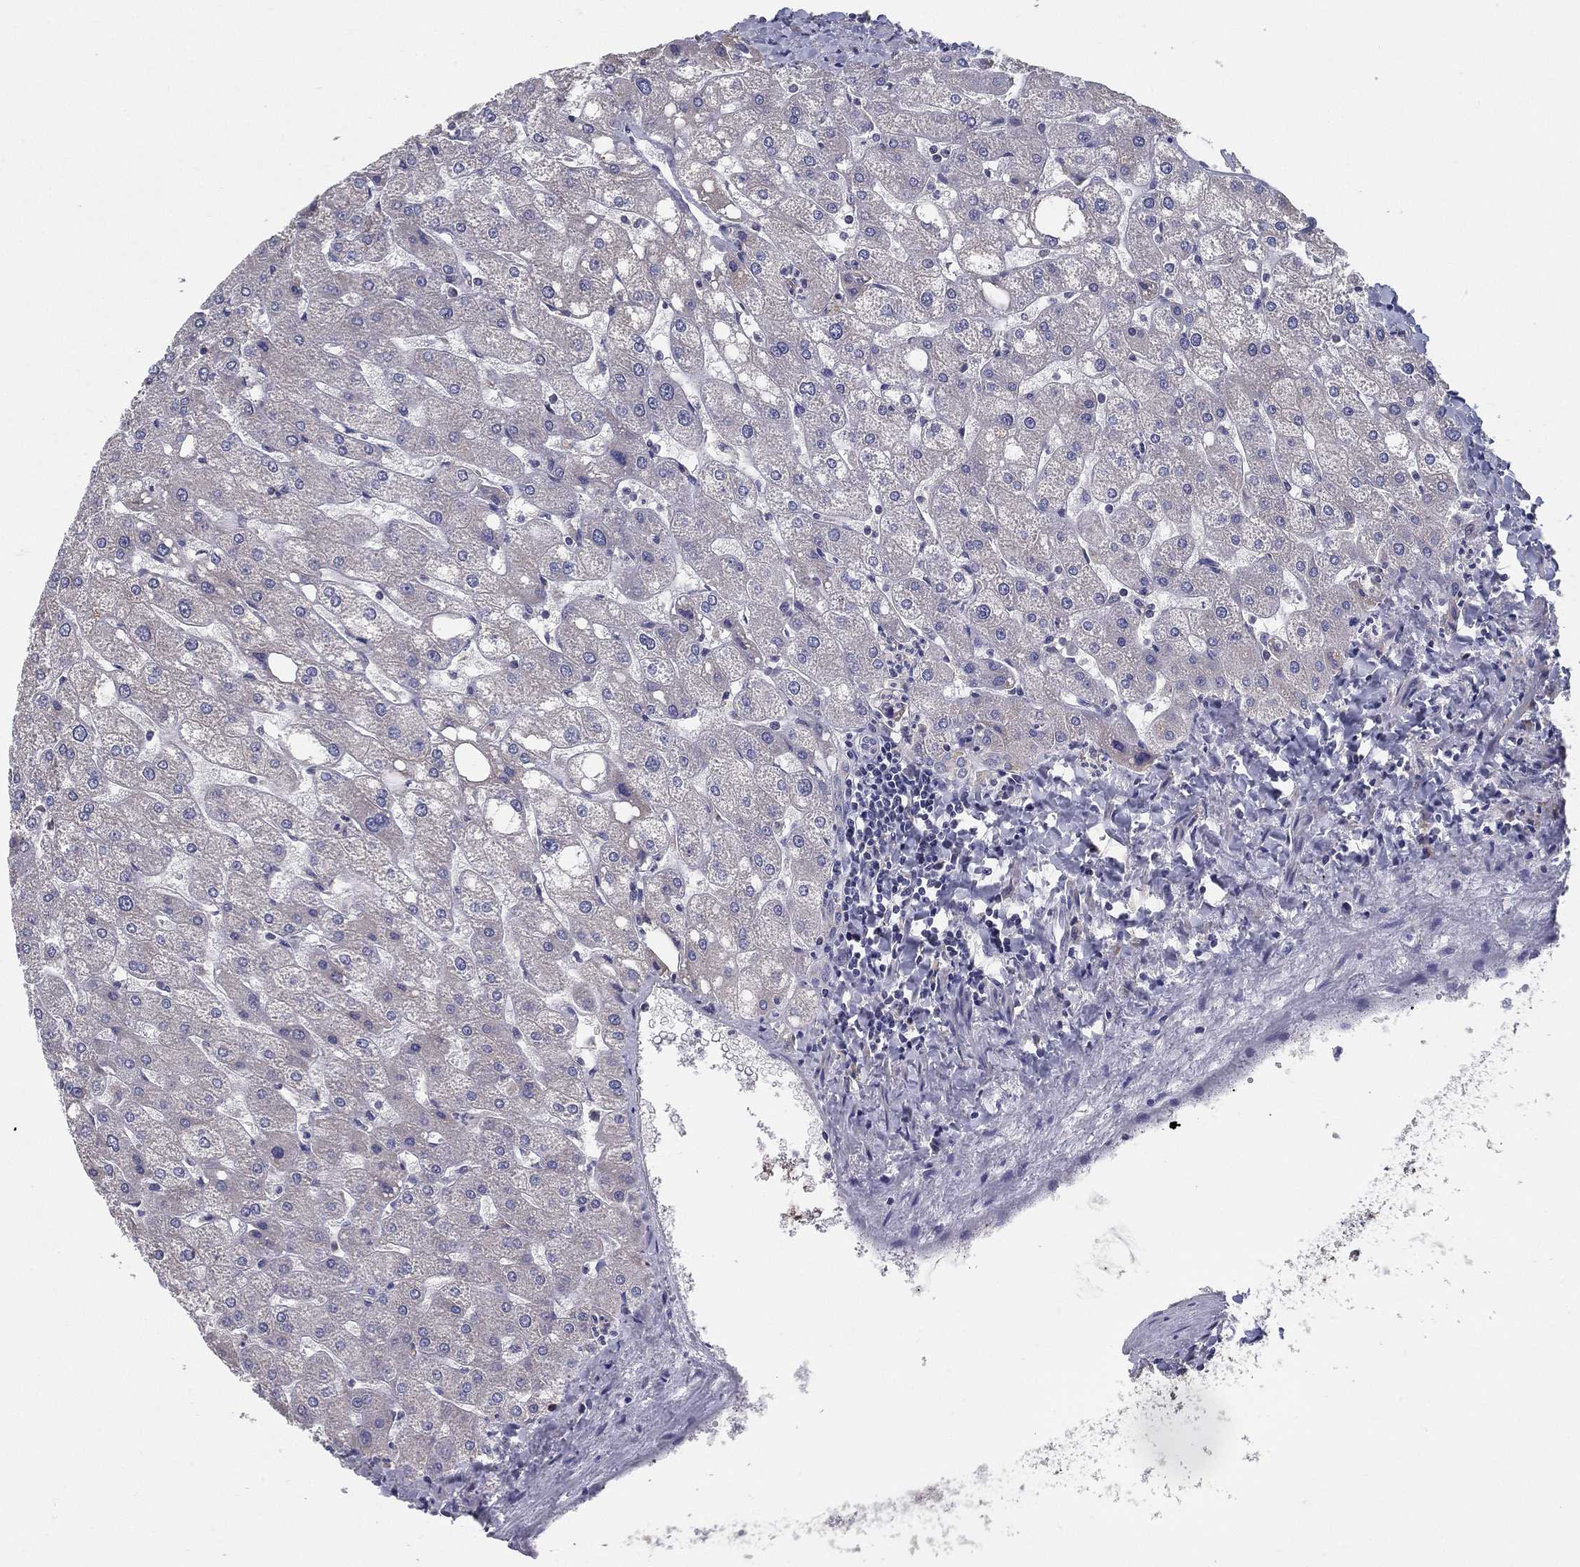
{"staining": {"intensity": "negative", "quantity": "none", "location": "none"}, "tissue": "liver", "cell_type": "Cholangiocytes", "image_type": "normal", "snomed": [{"axis": "morphology", "description": "Normal tissue, NOS"}, {"axis": "topography", "description": "Liver"}], "caption": "IHC of unremarkable human liver demonstrates no positivity in cholangiocytes. (Brightfield microscopy of DAB immunohistochemistry at high magnification).", "gene": "PCSK1", "patient": {"sex": "male", "age": 67}}